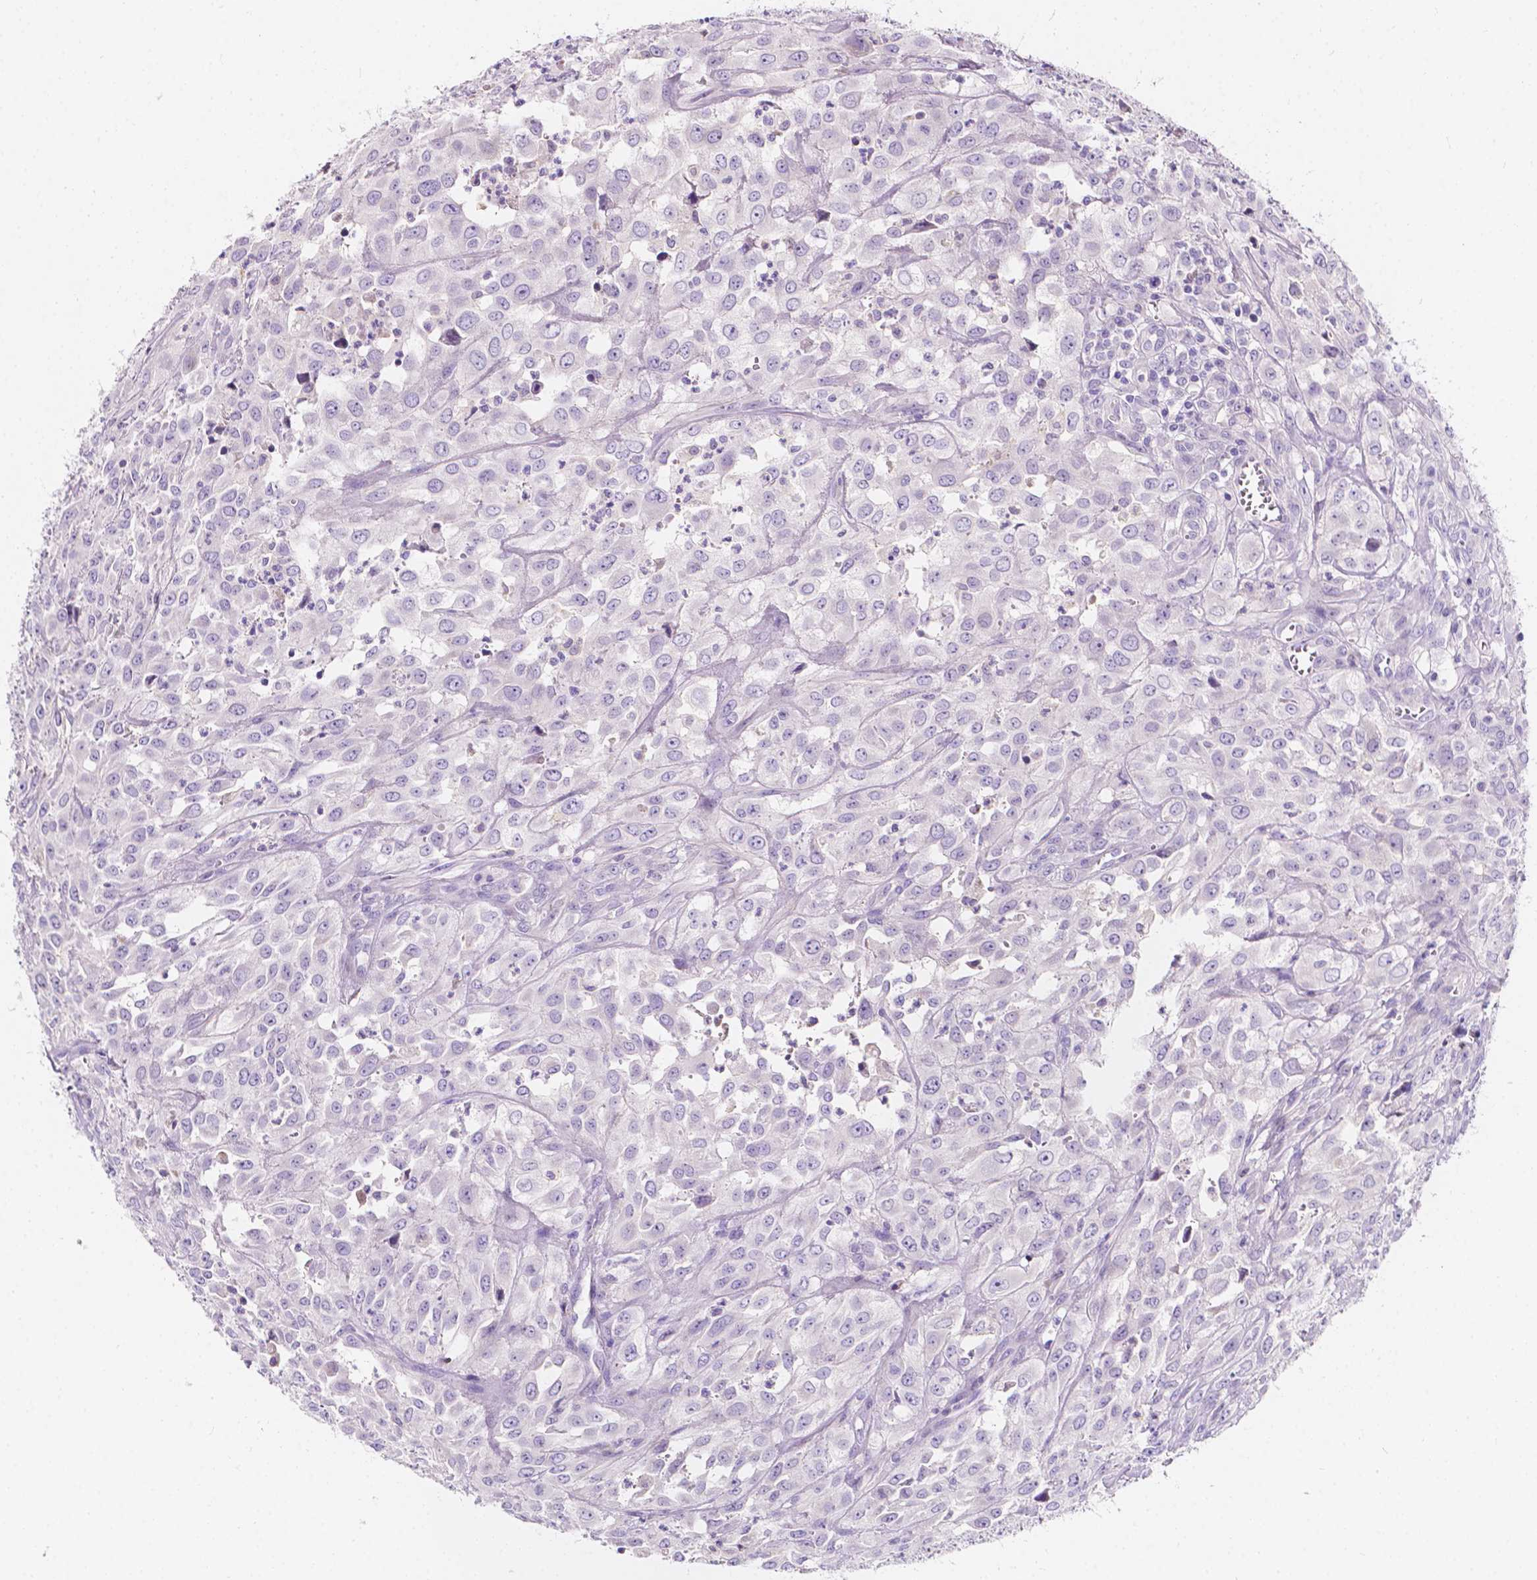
{"staining": {"intensity": "negative", "quantity": "none", "location": "none"}, "tissue": "urothelial cancer", "cell_type": "Tumor cells", "image_type": "cancer", "snomed": [{"axis": "morphology", "description": "Urothelial carcinoma, High grade"}, {"axis": "topography", "description": "Urinary bladder"}], "caption": "The immunohistochemistry (IHC) micrograph has no significant staining in tumor cells of urothelial carcinoma (high-grade) tissue.", "gene": "CLSTN2", "patient": {"sex": "male", "age": 67}}